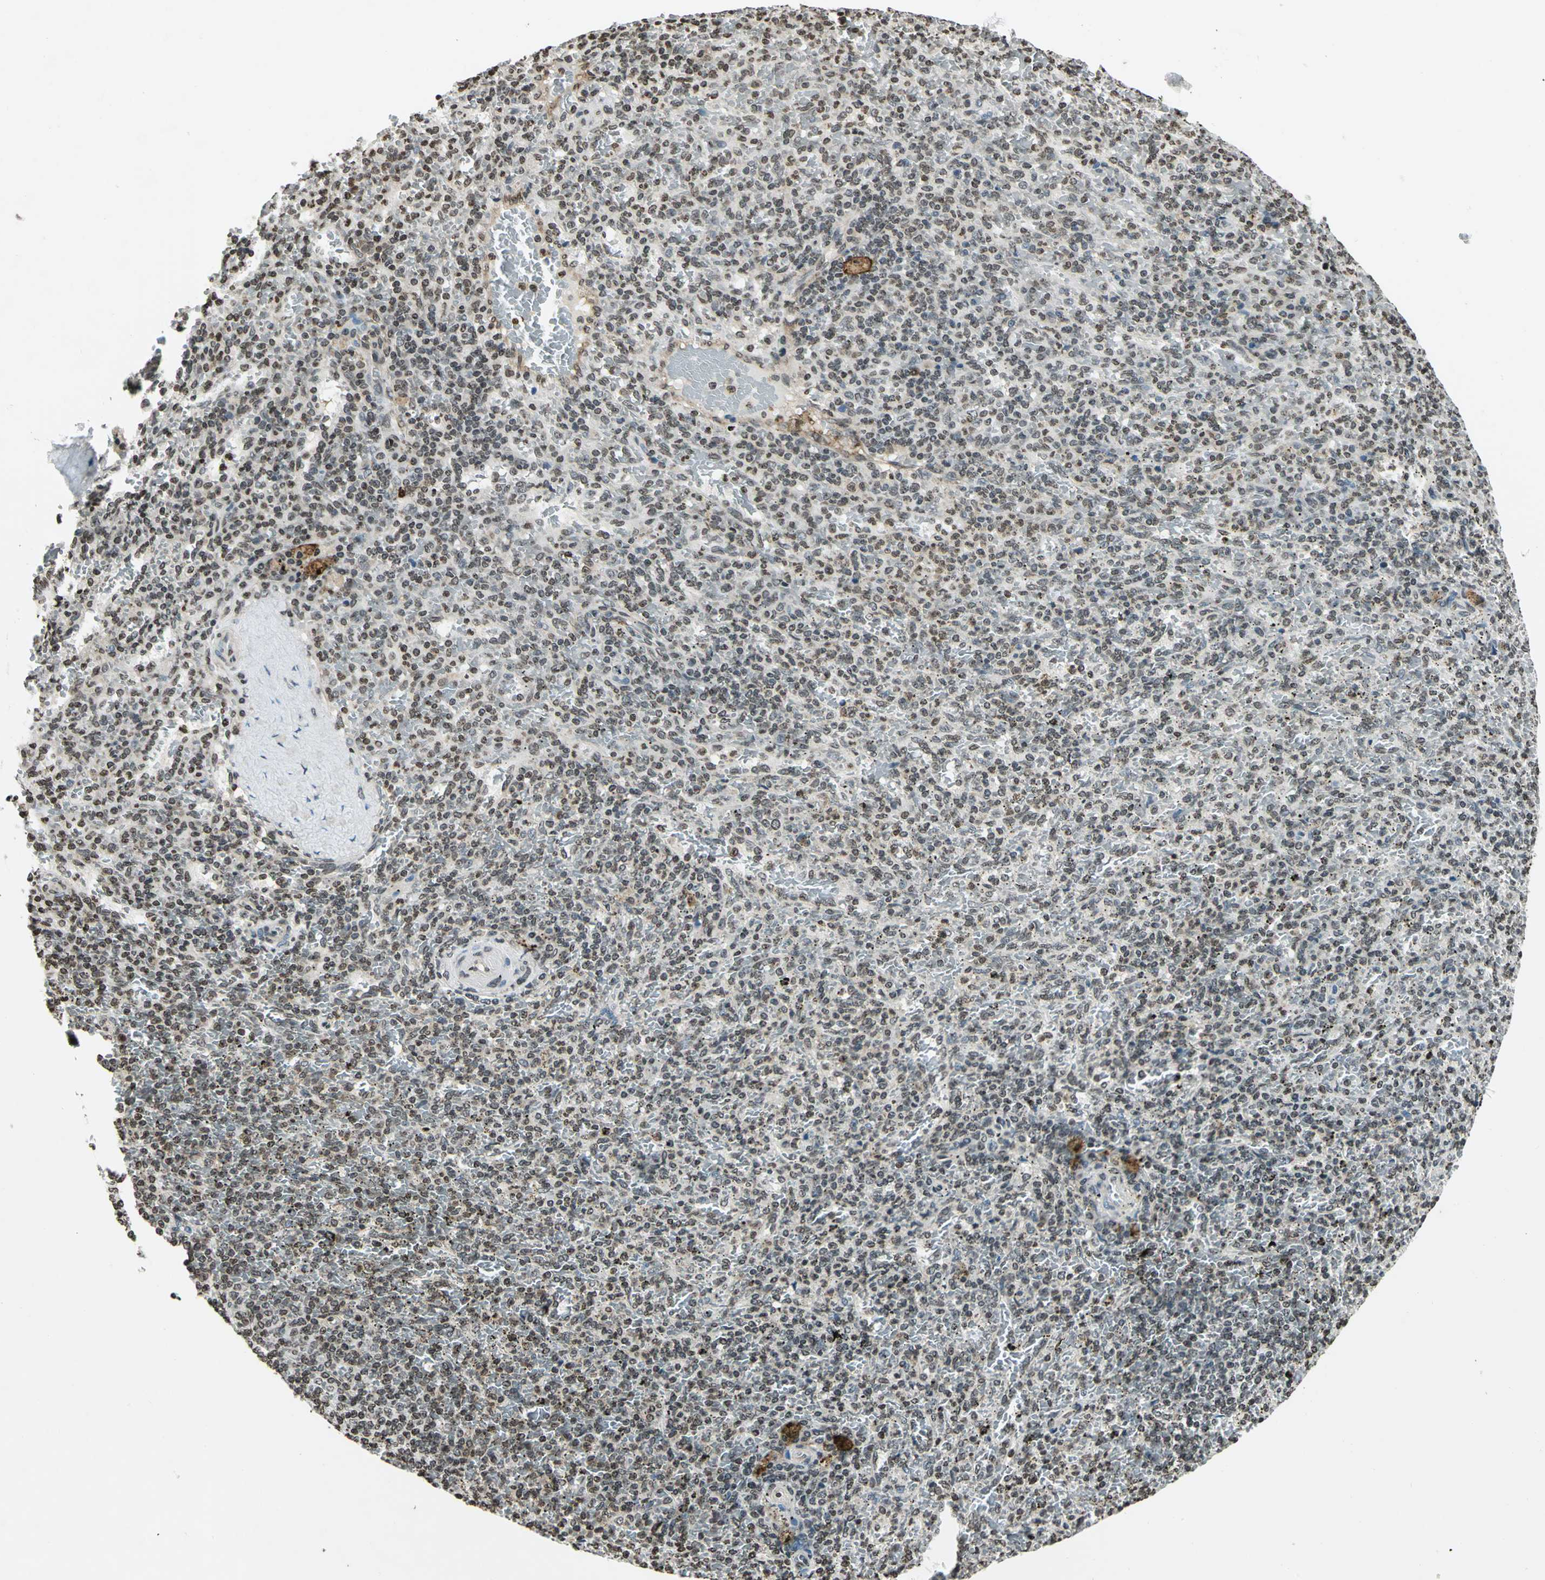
{"staining": {"intensity": "weak", "quantity": "25%-75%", "location": "nuclear"}, "tissue": "spleen", "cell_type": "Cells in red pulp", "image_type": "normal", "snomed": [{"axis": "morphology", "description": "Normal tissue, NOS"}, {"axis": "topography", "description": "Spleen"}], "caption": "A micrograph of human spleen stained for a protein displays weak nuclear brown staining in cells in red pulp. (Stains: DAB (3,3'-diaminobenzidine) in brown, nuclei in blue, Microscopy: brightfield microscopy at high magnification).", "gene": "LGALS3", "patient": {"sex": "female", "age": 43}}